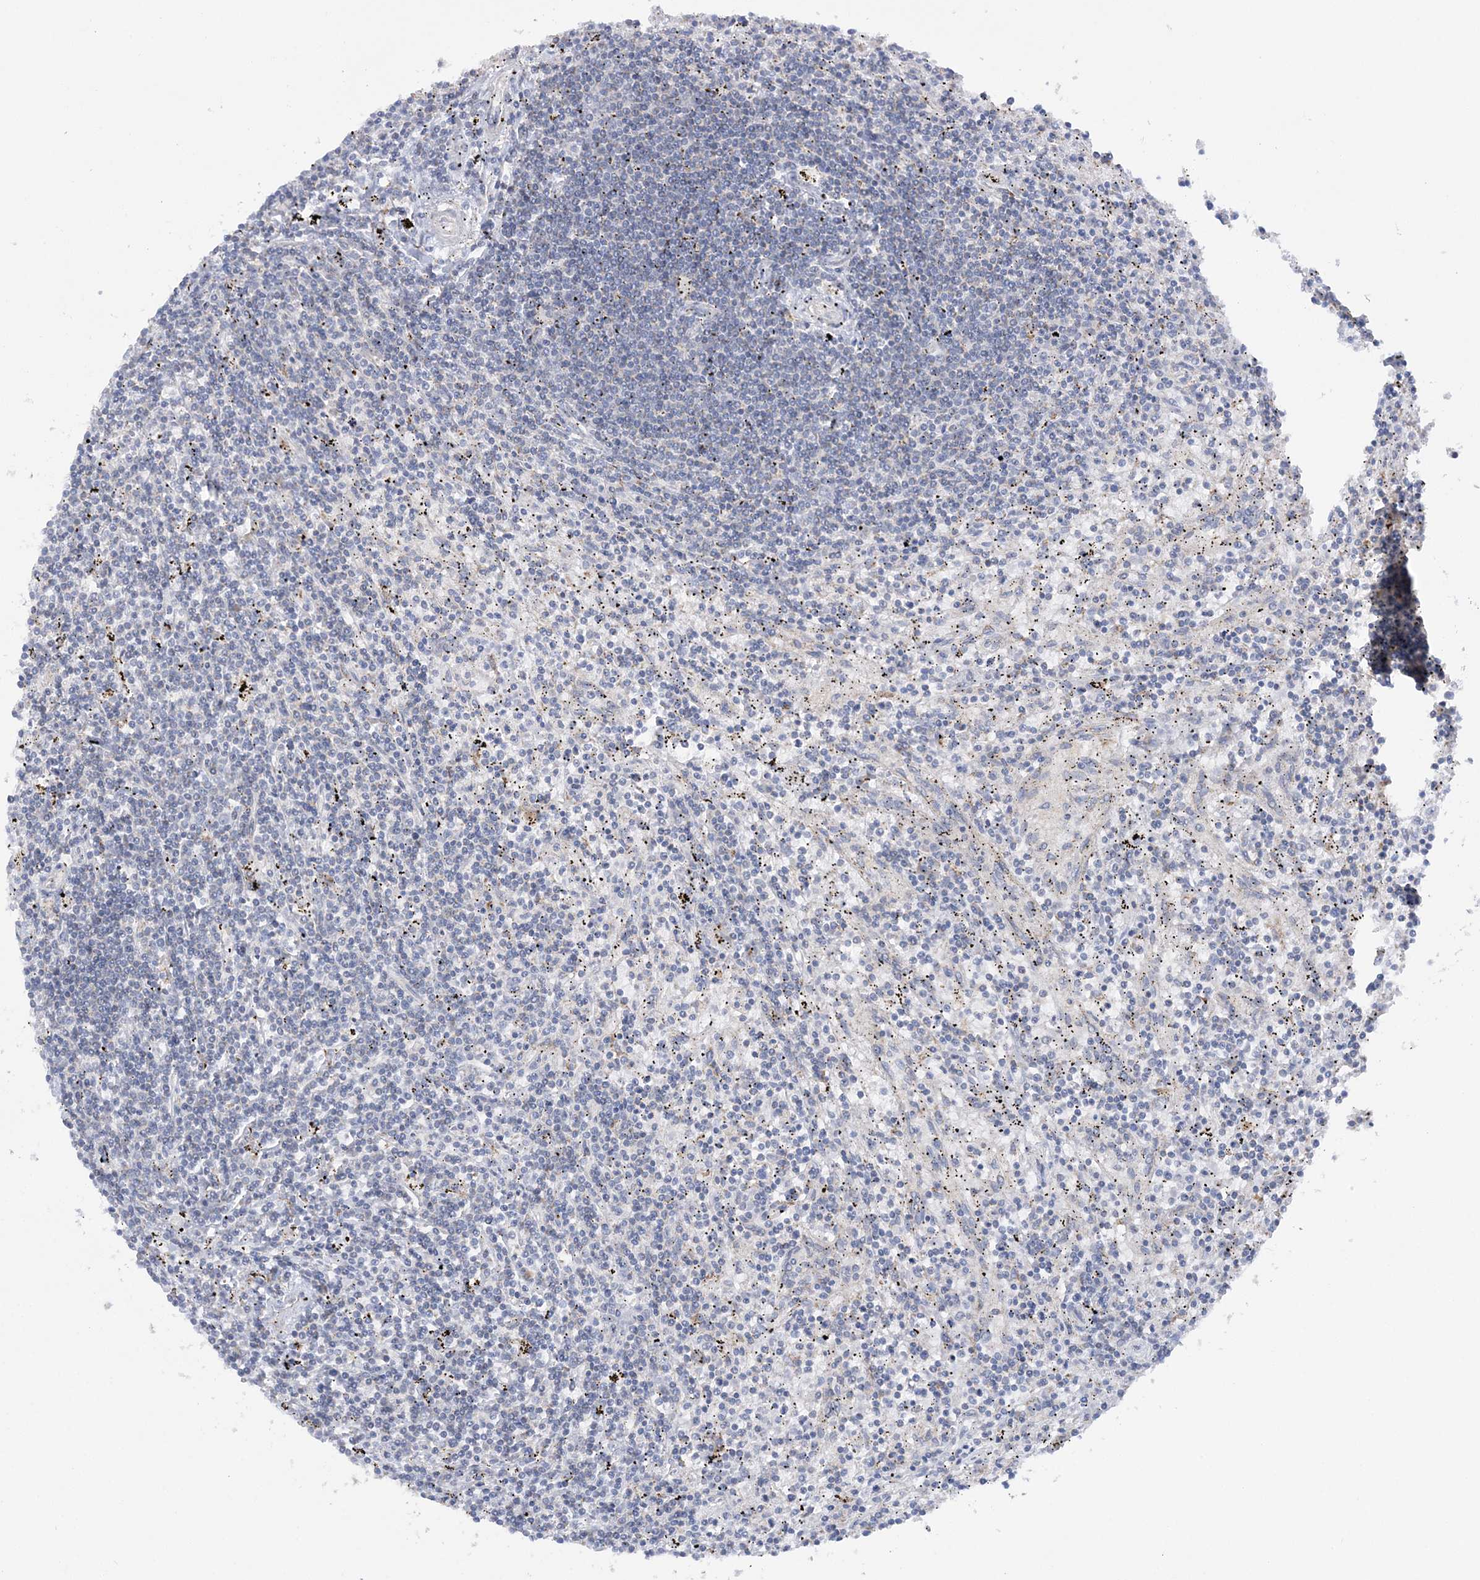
{"staining": {"intensity": "negative", "quantity": "none", "location": "none"}, "tissue": "lymphoma", "cell_type": "Tumor cells", "image_type": "cancer", "snomed": [{"axis": "morphology", "description": "Malignant lymphoma, non-Hodgkin's type, Low grade"}, {"axis": "topography", "description": "Spleen"}], "caption": "An immunohistochemistry image of lymphoma is shown. There is no staining in tumor cells of lymphoma.", "gene": "MMADHC", "patient": {"sex": "male", "age": 76}}